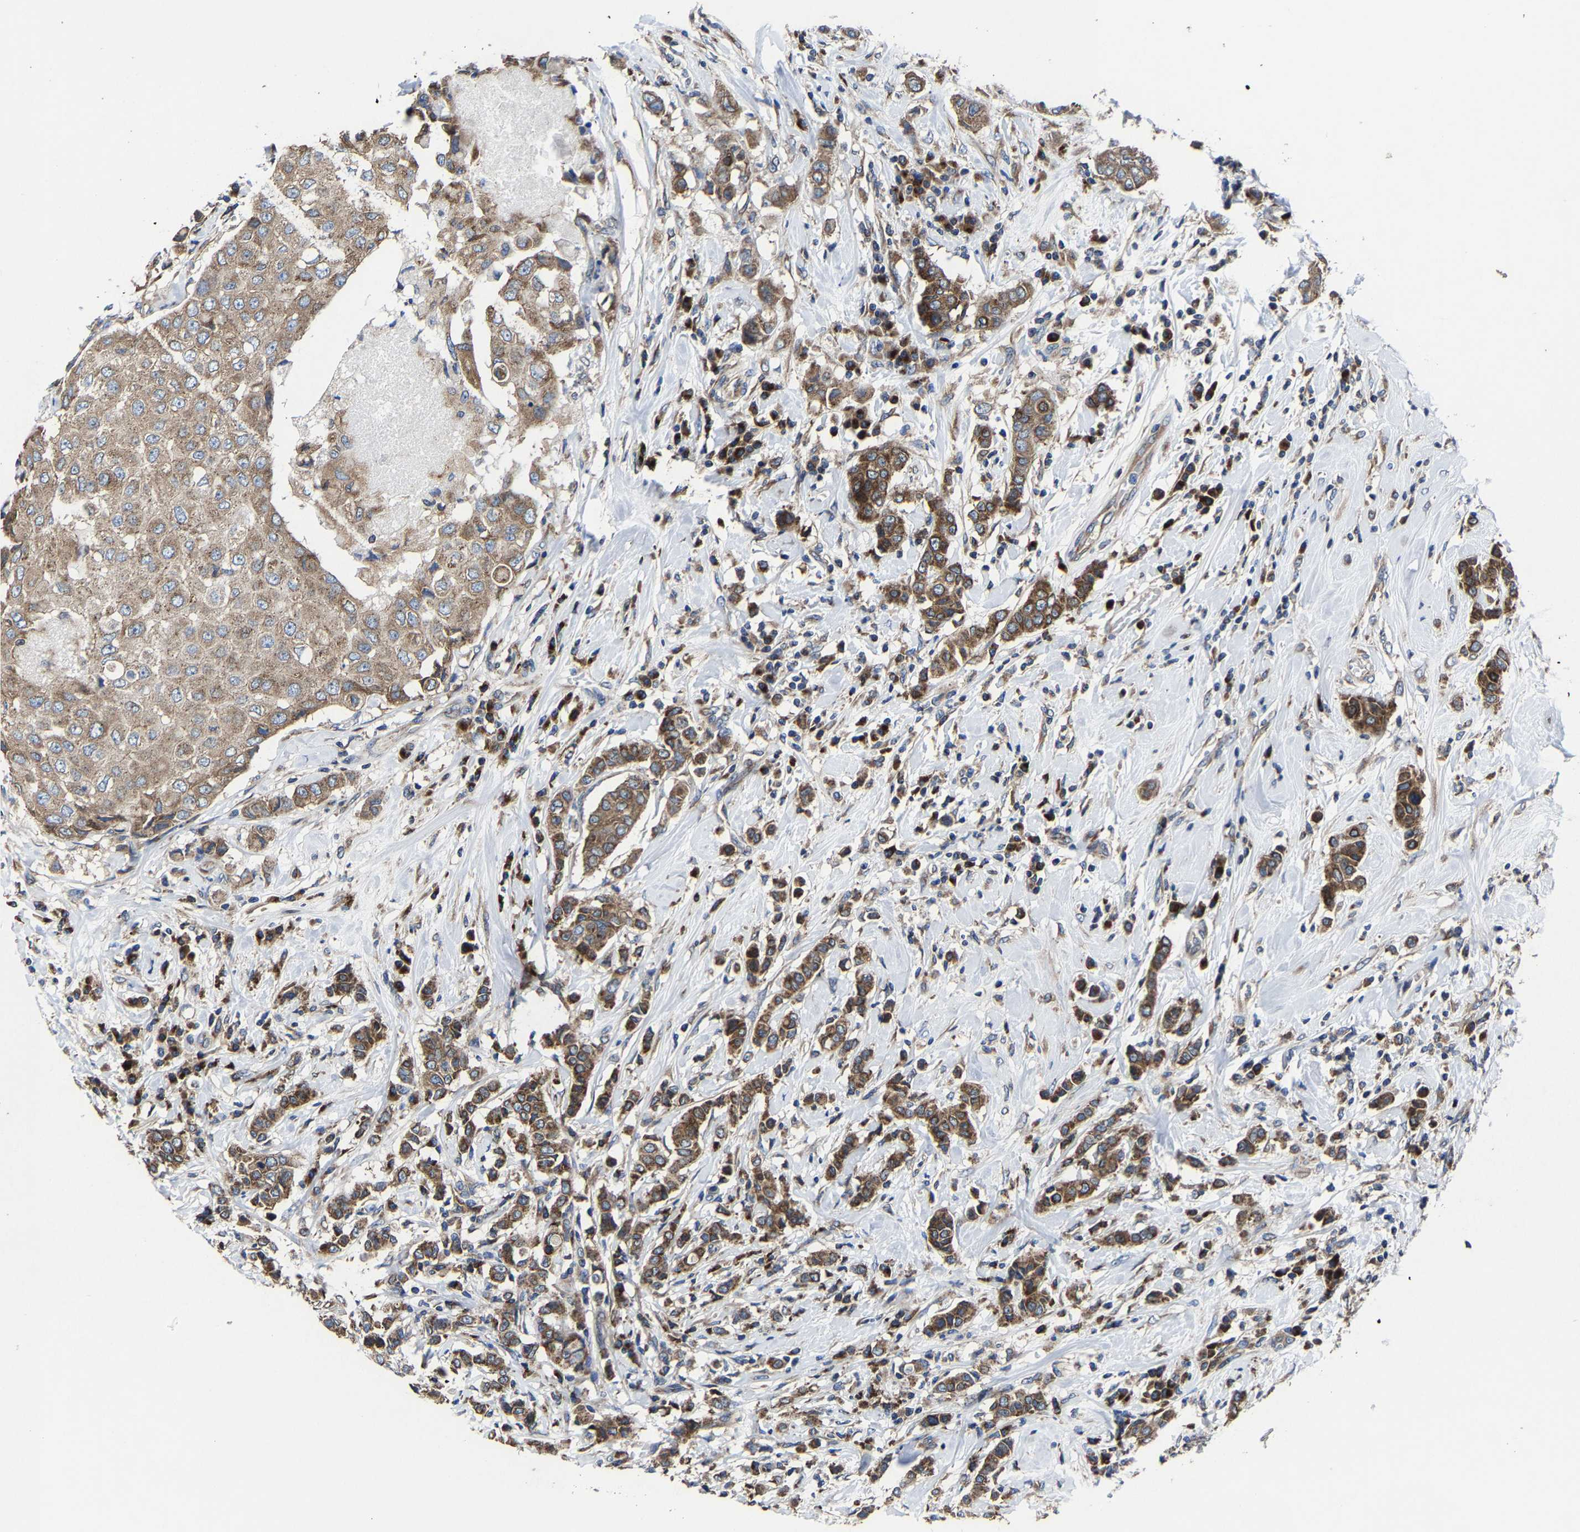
{"staining": {"intensity": "moderate", "quantity": ">75%", "location": "cytoplasmic/membranous"}, "tissue": "breast cancer", "cell_type": "Tumor cells", "image_type": "cancer", "snomed": [{"axis": "morphology", "description": "Duct carcinoma"}, {"axis": "topography", "description": "Breast"}], "caption": "Breast cancer stained with a protein marker exhibits moderate staining in tumor cells.", "gene": "EBAG9", "patient": {"sex": "female", "age": 27}}